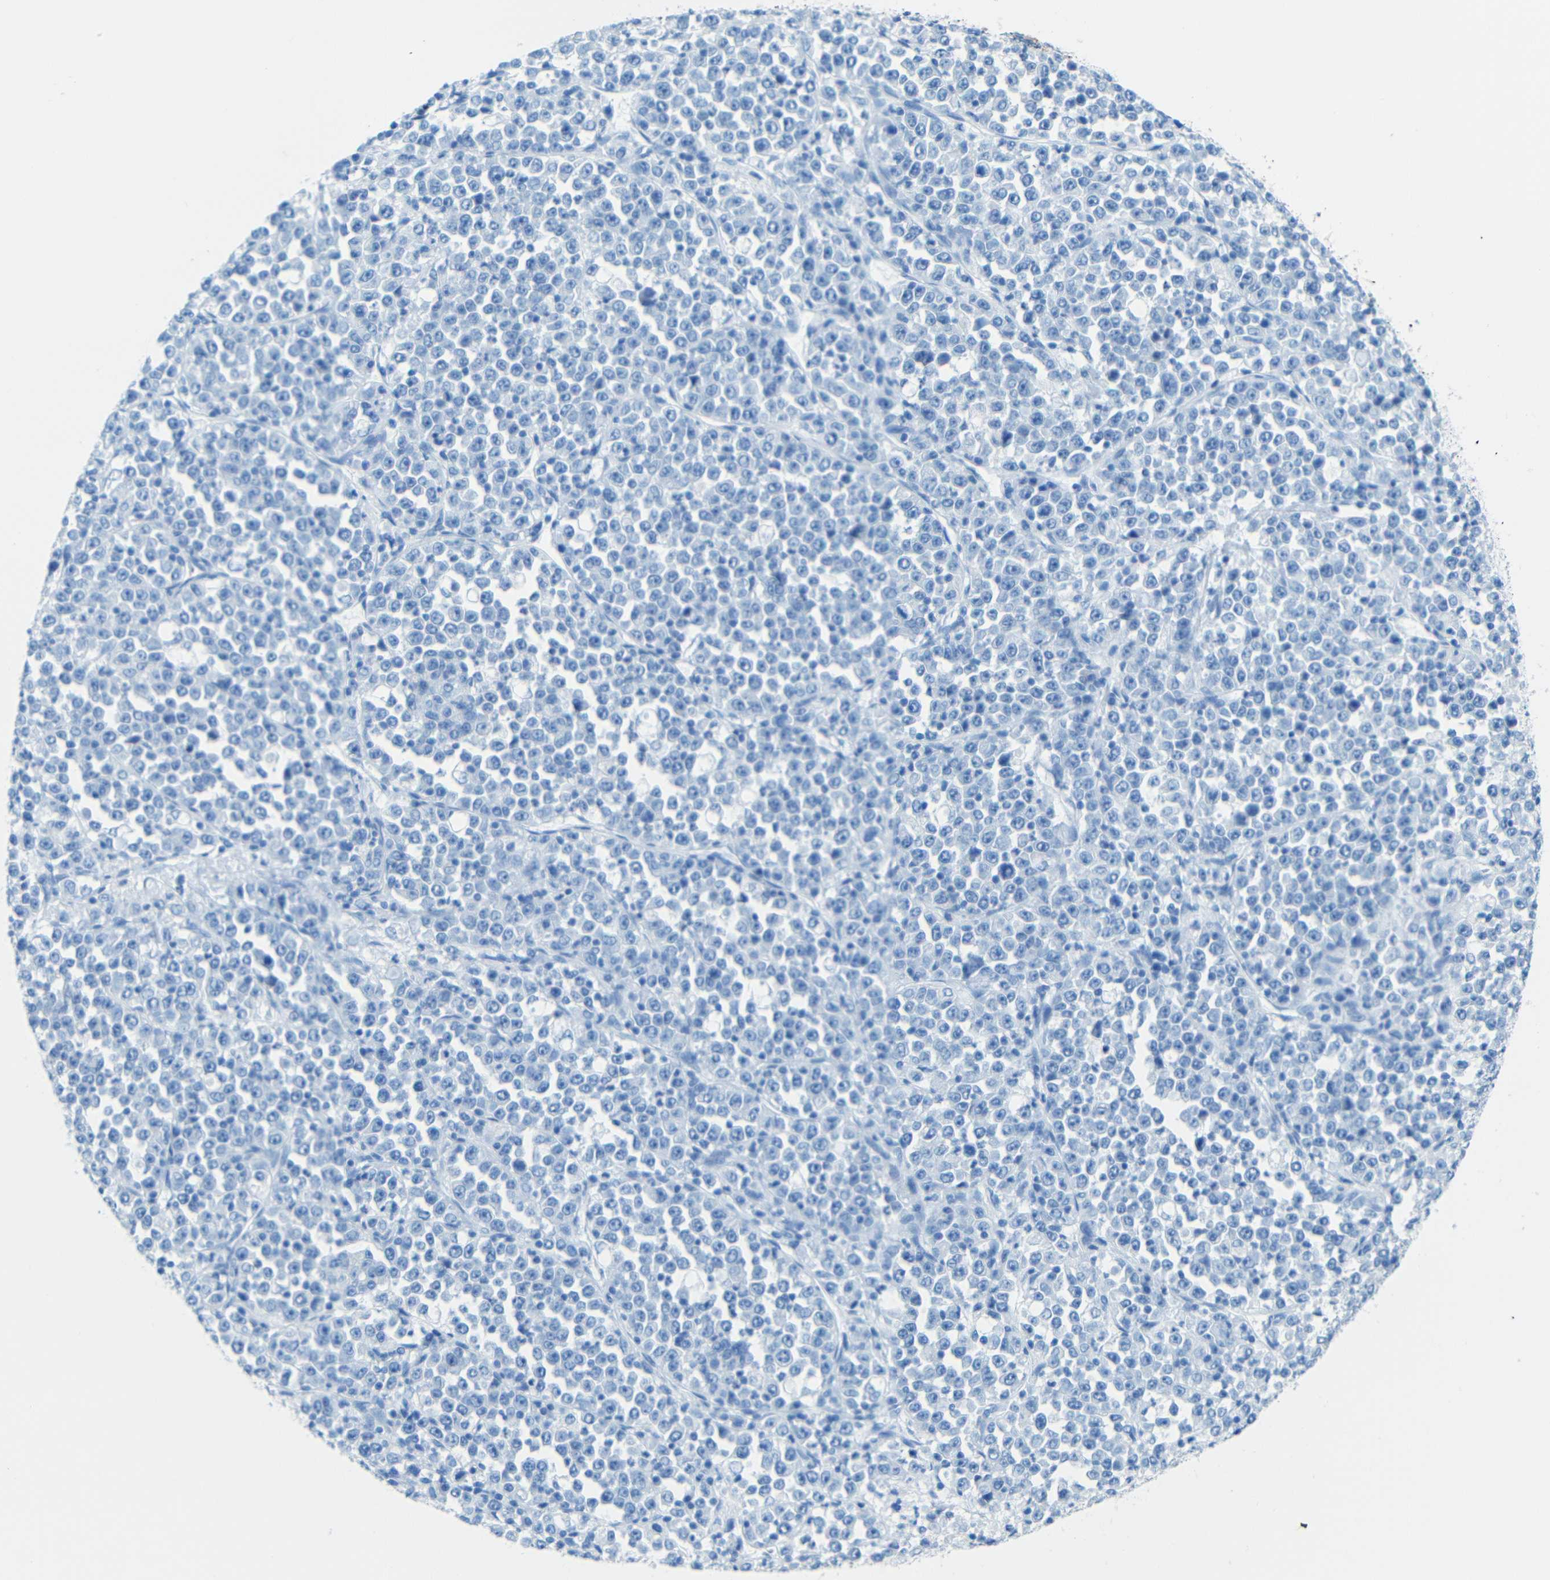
{"staining": {"intensity": "negative", "quantity": "none", "location": "none"}, "tissue": "stomach cancer", "cell_type": "Tumor cells", "image_type": "cancer", "snomed": [{"axis": "morphology", "description": "Normal tissue, NOS"}, {"axis": "morphology", "description": "Adenocarcinoma, NOS"}, {"axis": "topography", "description": "Stomach, upper"}, {"axis": "topography", "description": "Stomach"}], "caption": "Tumor cells are negative for brown protein staining in stomach adenocarcinoma.", "gene": "TUBB4B", "patient": {"sex": "male", "age": 59}}